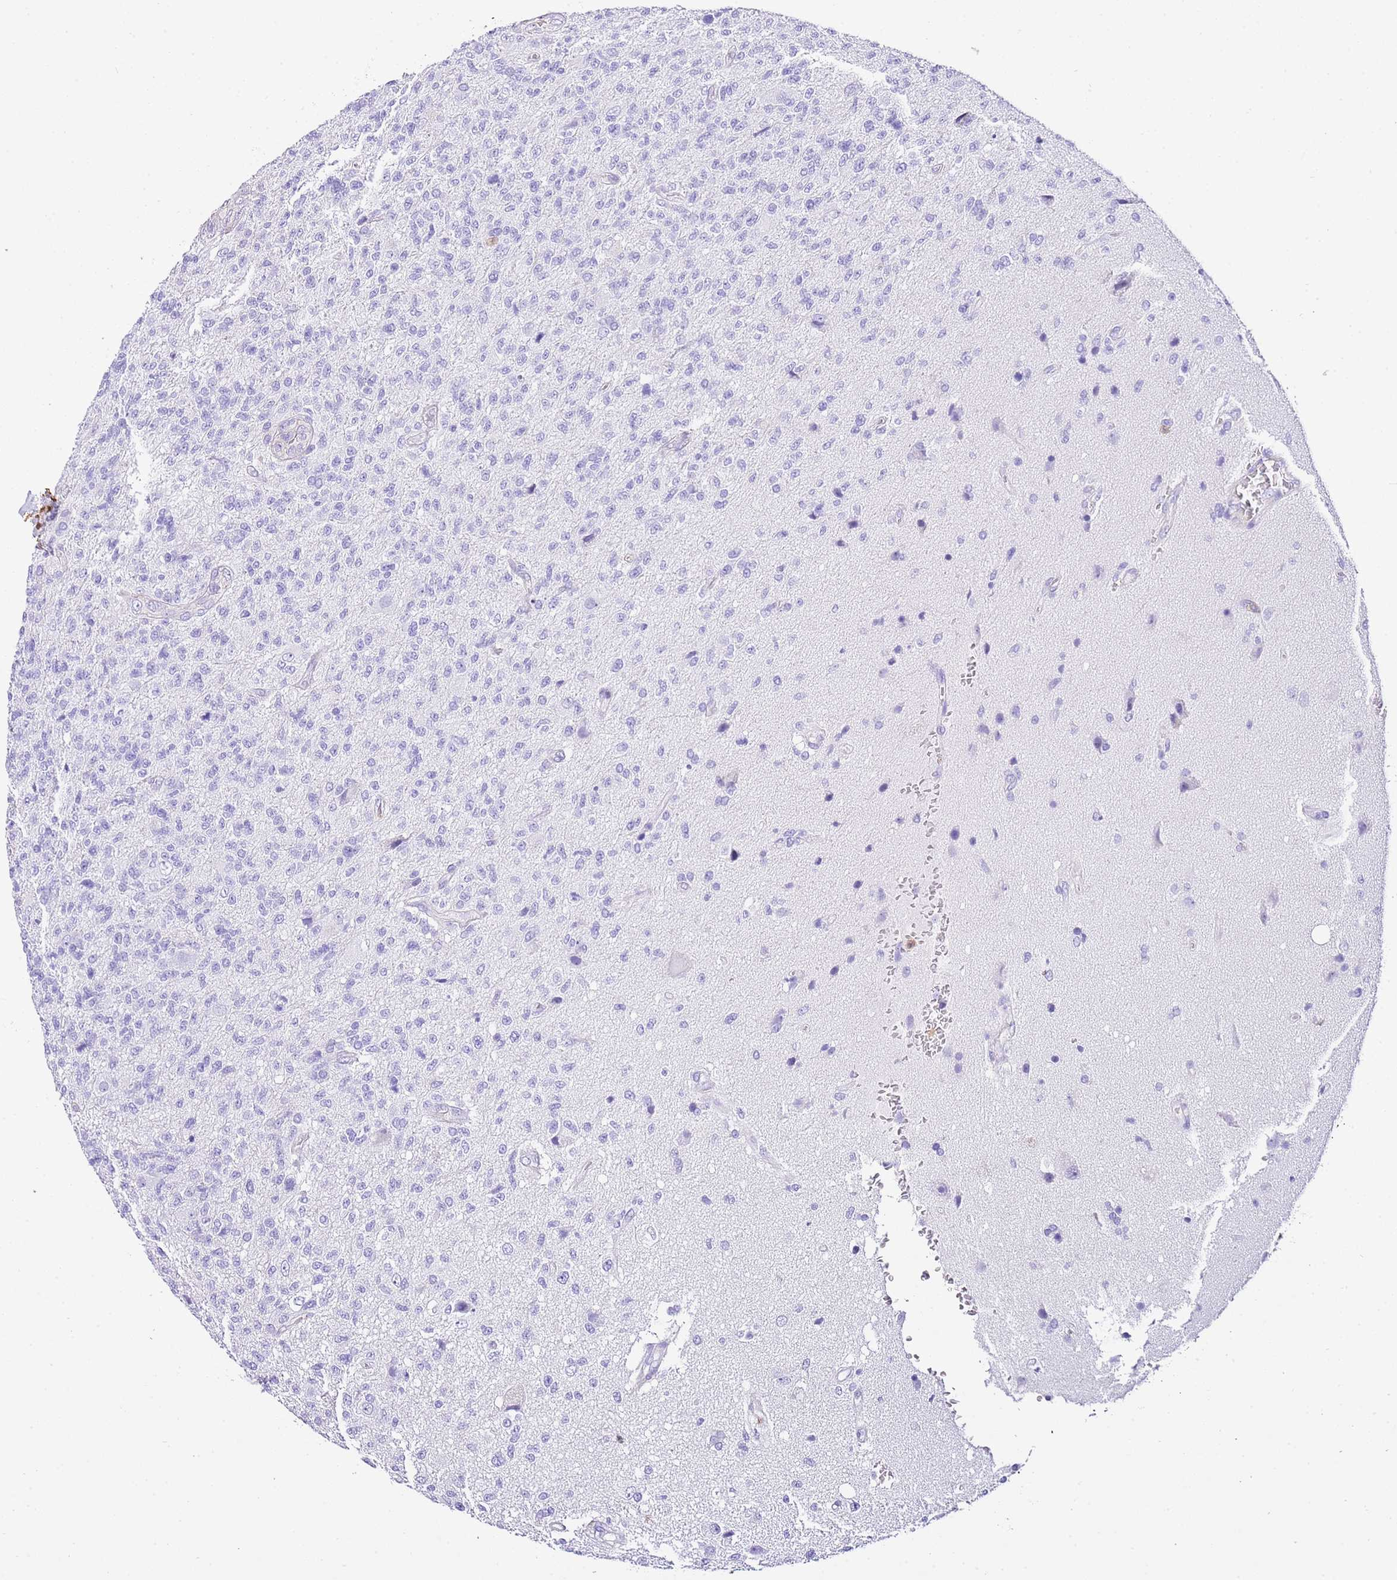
{"staining": {"intensity": "negative", "quantity": "none", "location": "none"}, "tissue": "glioma", "cell_type": "Tumor cells", "image_type": "cancer", "snomed": [{"axis": "morphology", "description": "Glioma, malignant, High grade"}, {"axis": "topography", "description": "Brain"}], "caption": "Immunohistochemistry histopathology image of human malignant glioma (high-grade) stained for a protein (brown), which reveals no staining in tumor cells. The staining is performed using DAB (3,3'-diaminobenzidine) brown chromogen with nuclei counter-stained in using hematoxylin.", "gene": "CNN2", "patient": {"sex": "male", "age": 56}}